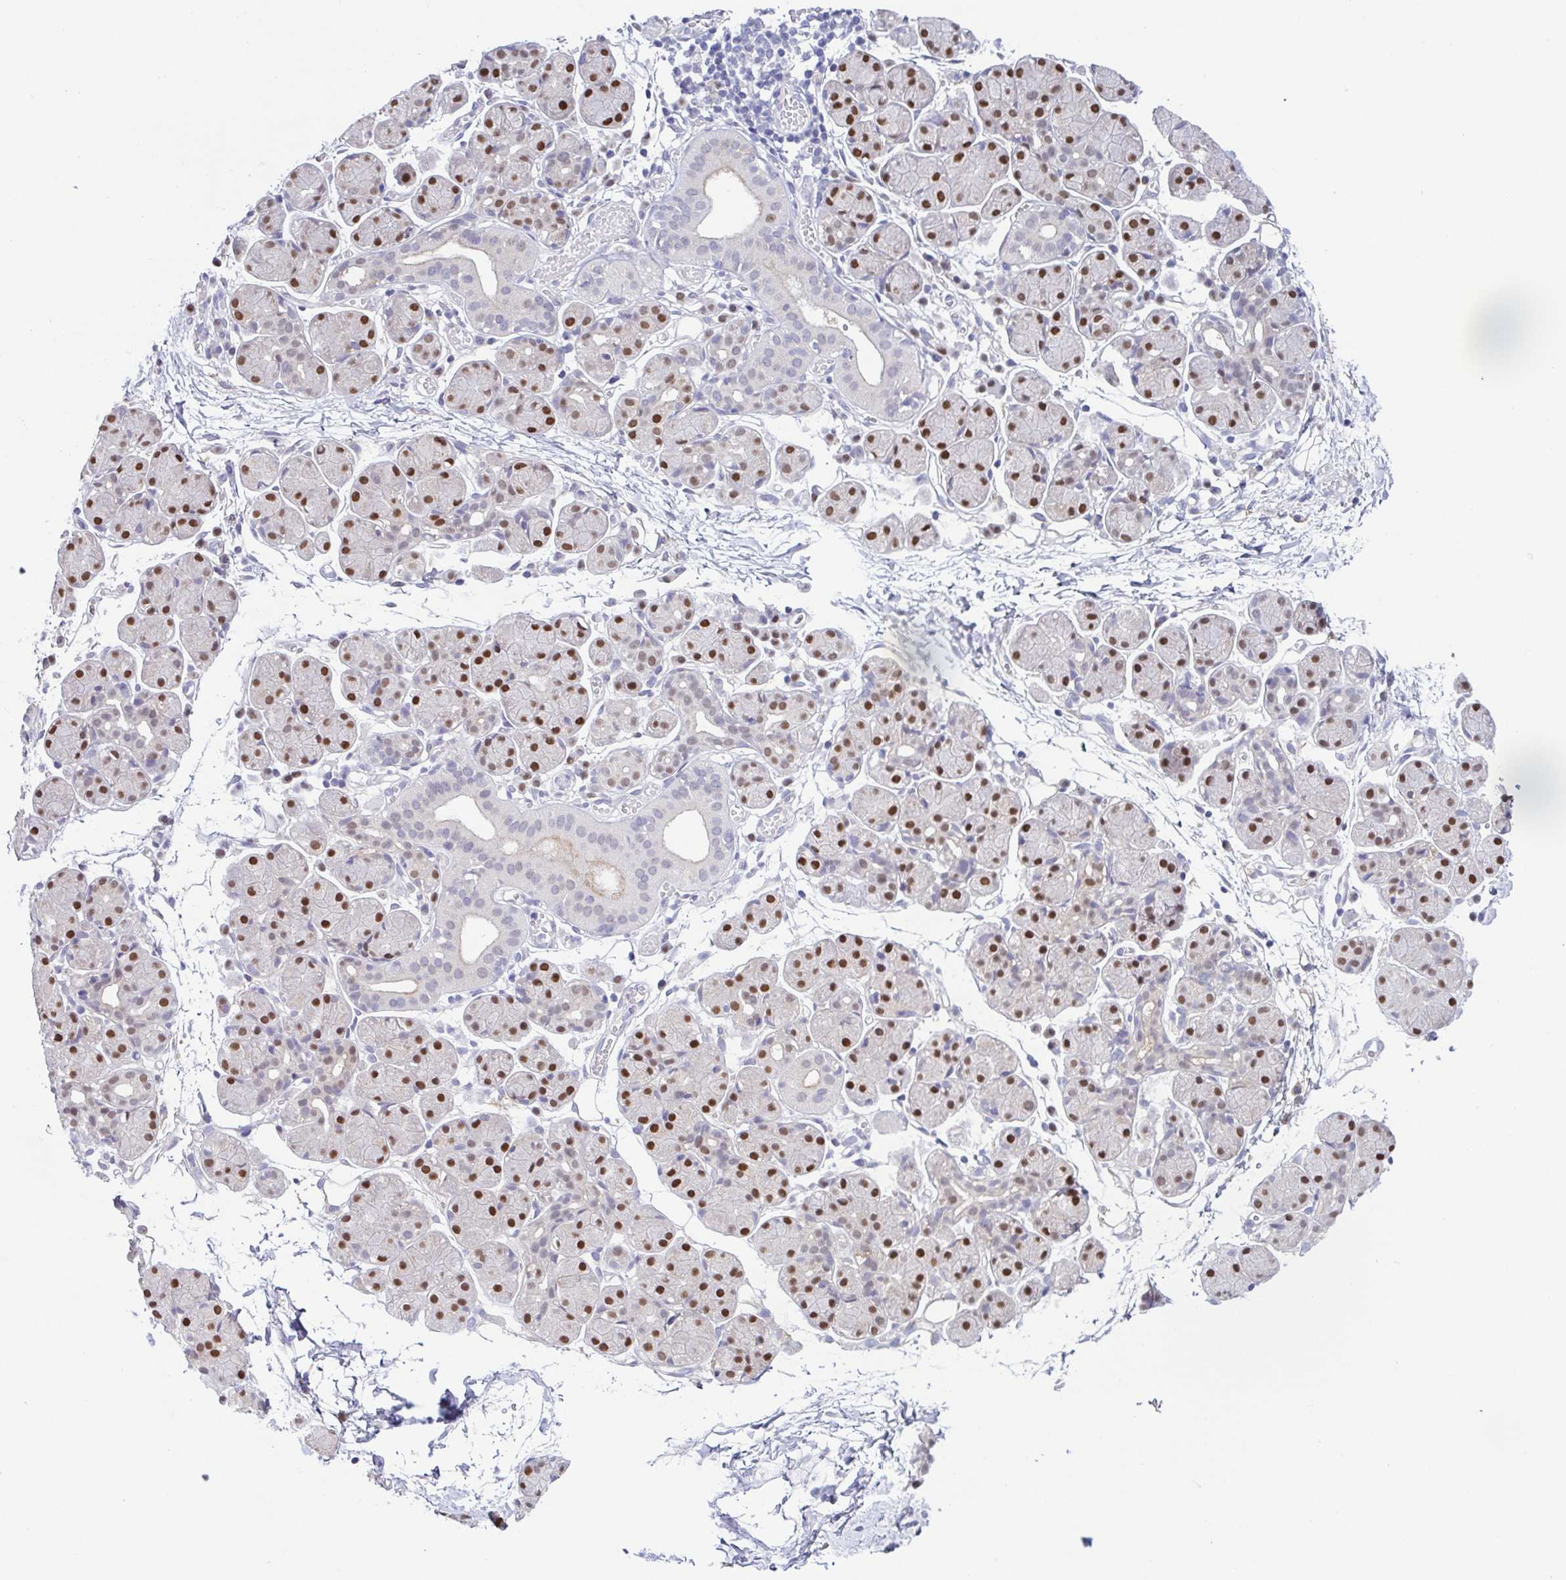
{"staining": {"intensity": "strong", "quantity": "25%-75%", "location": "nuclear"}, "tissue": "salivary gland", "cell_type": "Glandular cells", "image_type": "normal", "snomed": [{"axis": "morphology", "description": "Normal tissue, NOS"}, {"axis": "morphology", "description": "Inflammation, NOS"}, {"axis": "topography", "description": "Lymph node"}, {"axis": "topography", "description": "Salivary gland"}], "caption": "High-power microscopy captured an immunohistochemistry micrograph of benign salivary gland, revealing strong nuclear expression in about 25%-75% of glandular cells. (DAB IHC with brightfield microscopy, high magnification).", "gene": "UBE2Q1", "patient": {"sex": "male", "age": 3}}